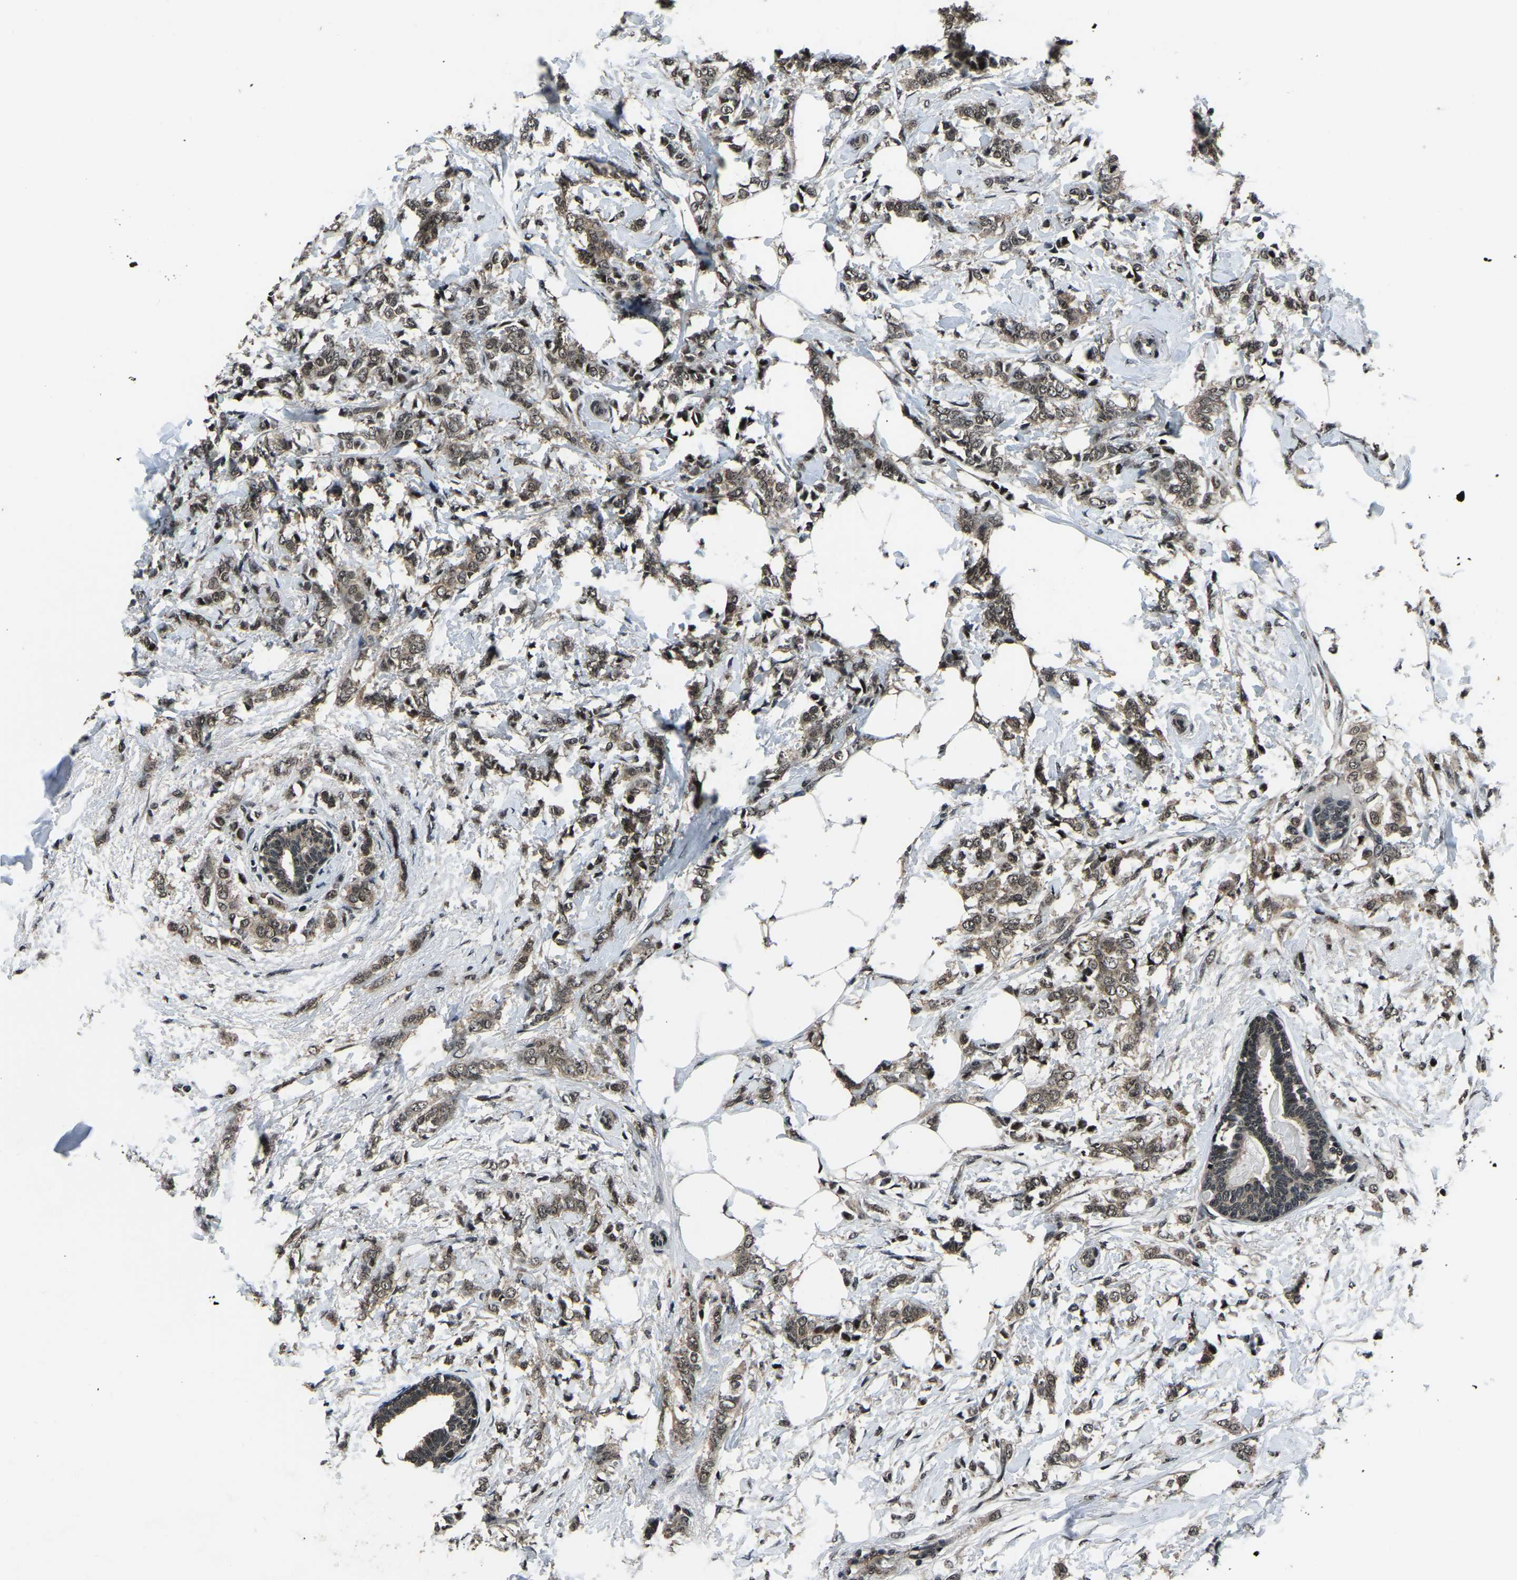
{"staining": {"intensity": "weak", "quantity": ">75%", "location": "cytoplasmic/membranous"}, "tissue": "breast cancer", "cell_type": "Tumor cells", "image_type": "cancer", "snomed": [{"axis": "morphology", "description": "Lobular carcinoma, in situ"}, {"axis": "morphology", "description": "Lobular carcinoma"}, {"axis": "topography", "description": "Breast"}], "caption": "Protein staining displays weak cytoplasmic/membranous staining in approximately >75% of tumor cells in lobular carcinoma (breast). (Brightfield microscopy of DAB IHC at high magnification).", "gene": "ANKIB1", "patient": {"sex": "female", "age": 41}}